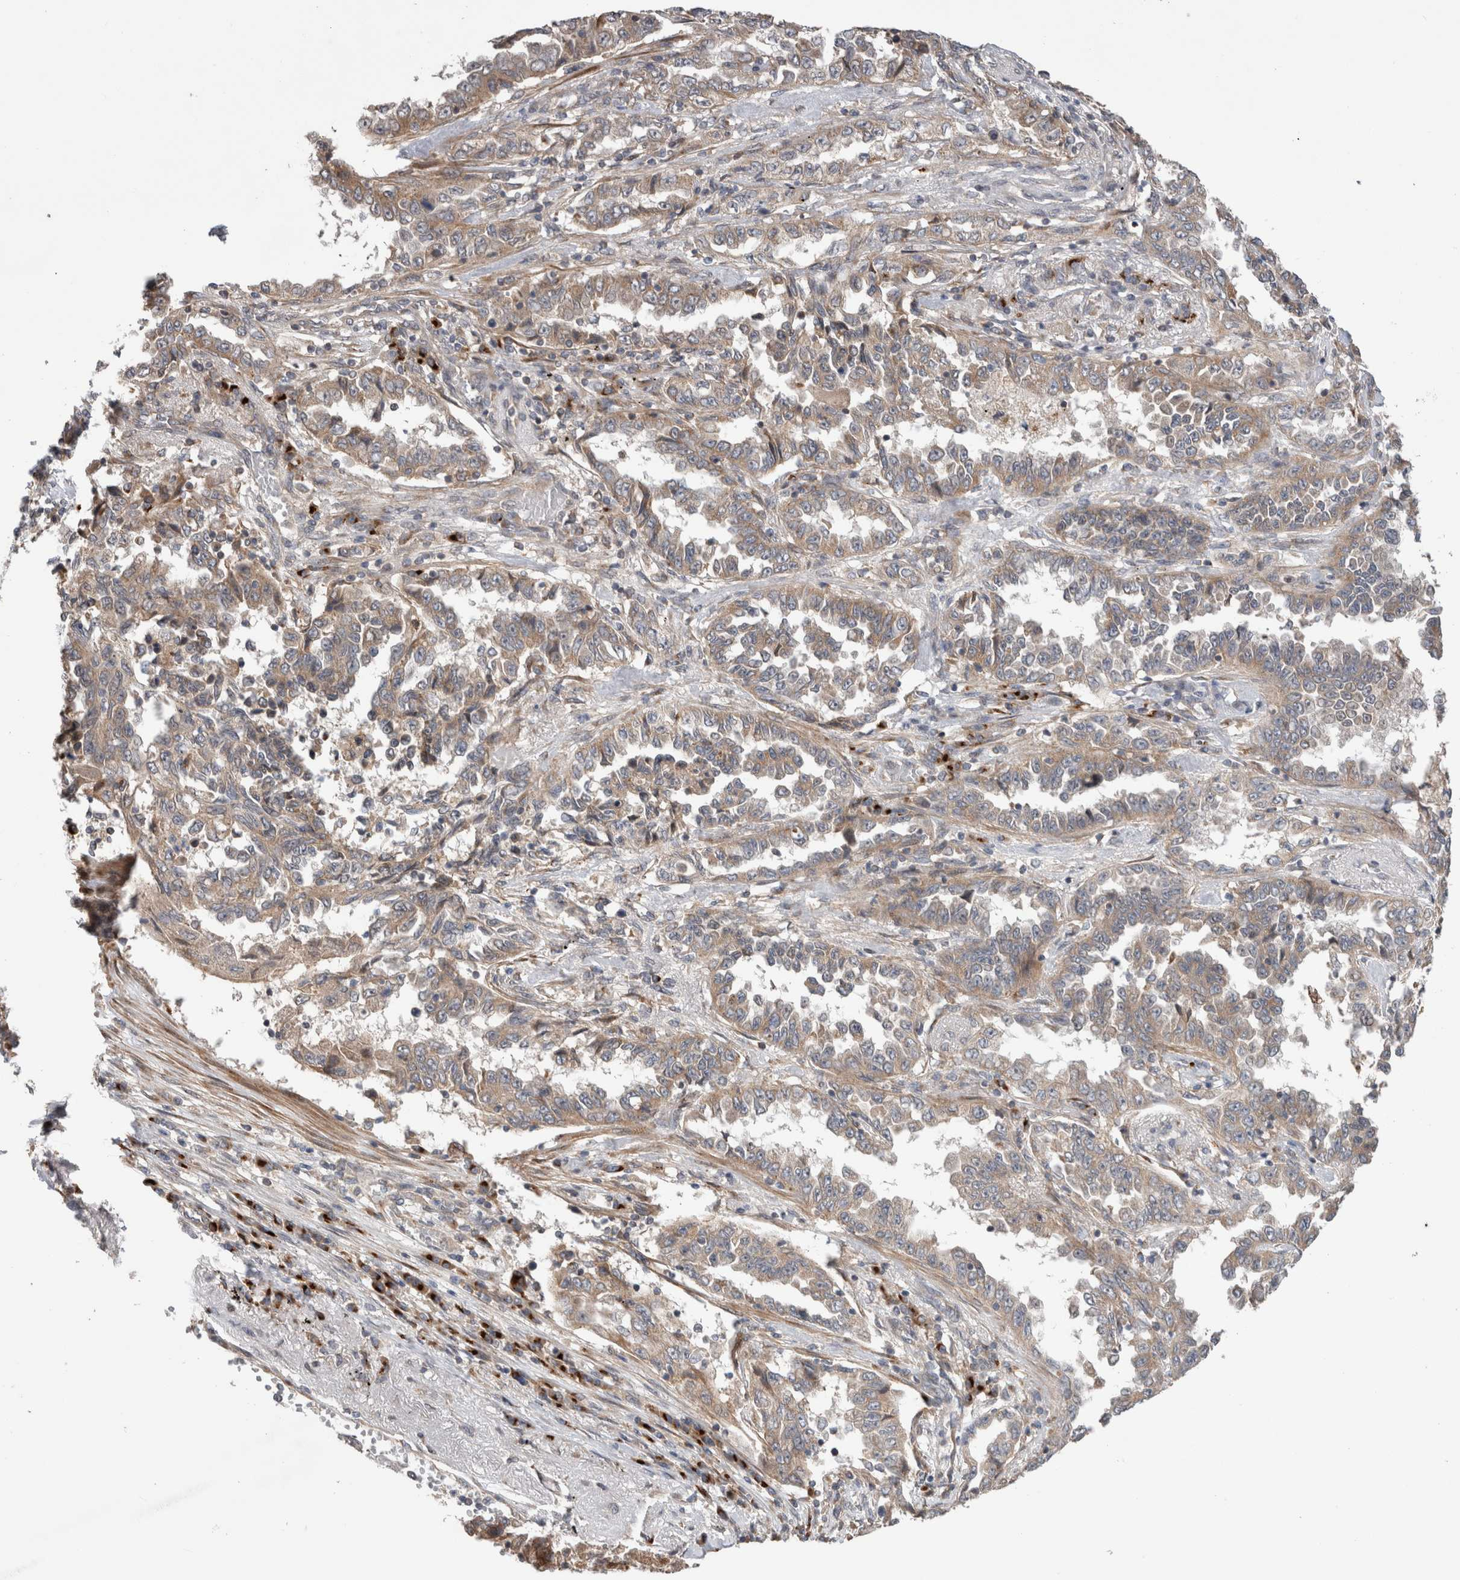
{"staining": {"intensity": "moderate", "quantity": ">75%", "location": "cytoplasmic/membranous"}, "tissue": "lung cancer", "cell_type": "Tumor cells", "image_type": "cancer", "snomed": [{"axis": "morphology", "description": "Adenocarcinoma, NOS"}, {"axis": "topography", "description": "Lung"}], "caption": "Human lung adenocarcinoma stained for a protein (brown) exhibits moderate cytoplasmic/membranous positive expression in approximately >75% of tumor cells.", "gene": "TRIM5", "patient": {"sex": "female", "age": 51}}